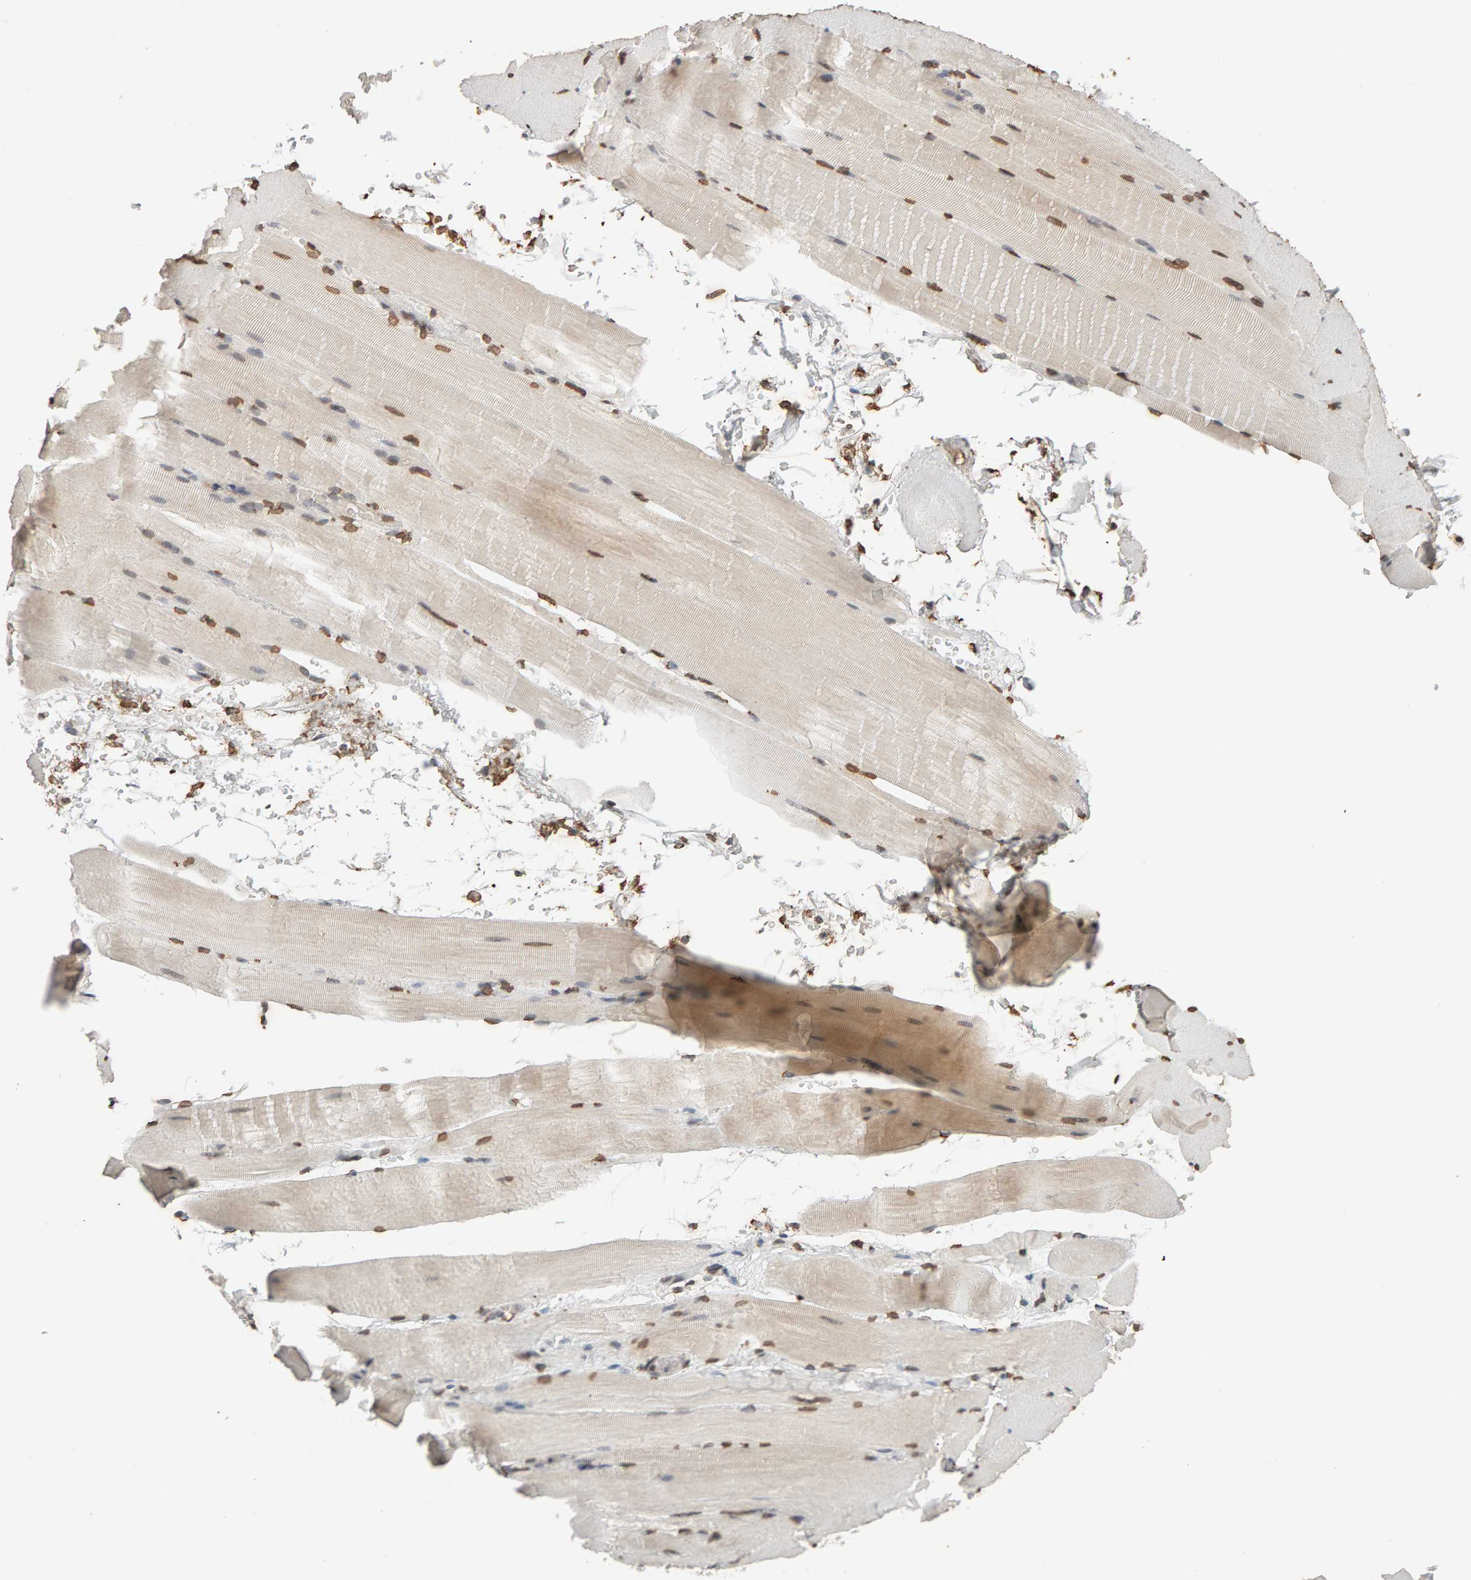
{"staining": {"intensity": "moderate", "quantity": ">75%", "location": "nuclear"}, "tissue": "skeletal muscle", "cell_type": "Myocytes", "image_type": "normal", "snomed": [{"axis": "morphology", "description": "Normal tissue, NOS"}, {"axis": "topography", "description": "Skeletal muscle"}, {"axis": "topography", "description": "Parathyroid gland"}], "caption": "A histopathology image of human skeletal muscle stained for a protein shows moderate nuclear brown staining in myocytes.", "gene": "DNAJB5", "patient": {"sex": "female", "age": 37}}